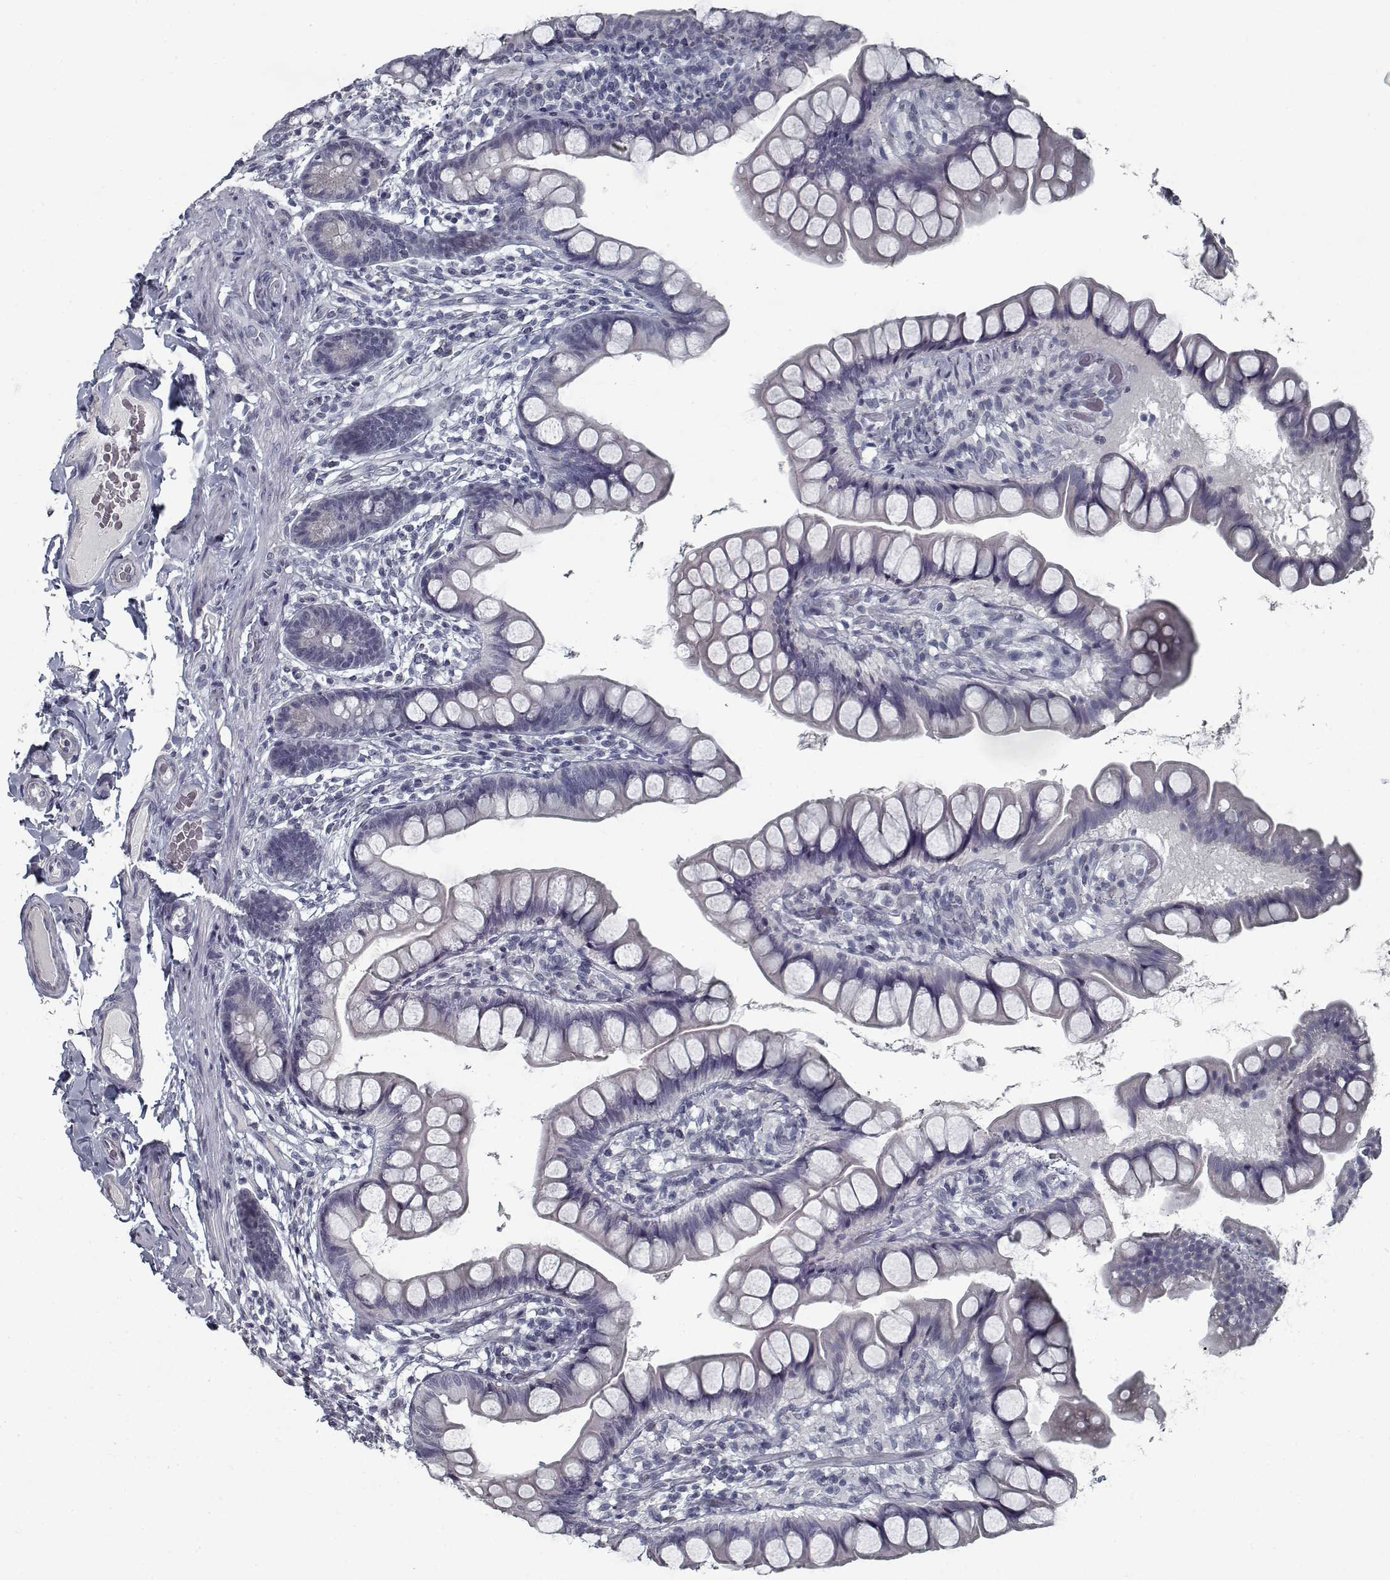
{"staining": {"intensity": "negative", "quantity": "none", "location": "none"}, "tissue": "small intestine", "cell_type": "Glandular cells", "image_type": "normal", "snomed": [{"axis": "morphology", "description": "Normal tissue, NOS"}, {"axis": "topography", "description": "Small intestine"}], "caption": "DAB immunohistochemical staining of benign small intestine demonstrates no significant staining in glandular cells. (DAB IHC with hematoxylin counter stain).", "gene": "GAD2", "patient": {"sex": "male", "age": 70}}